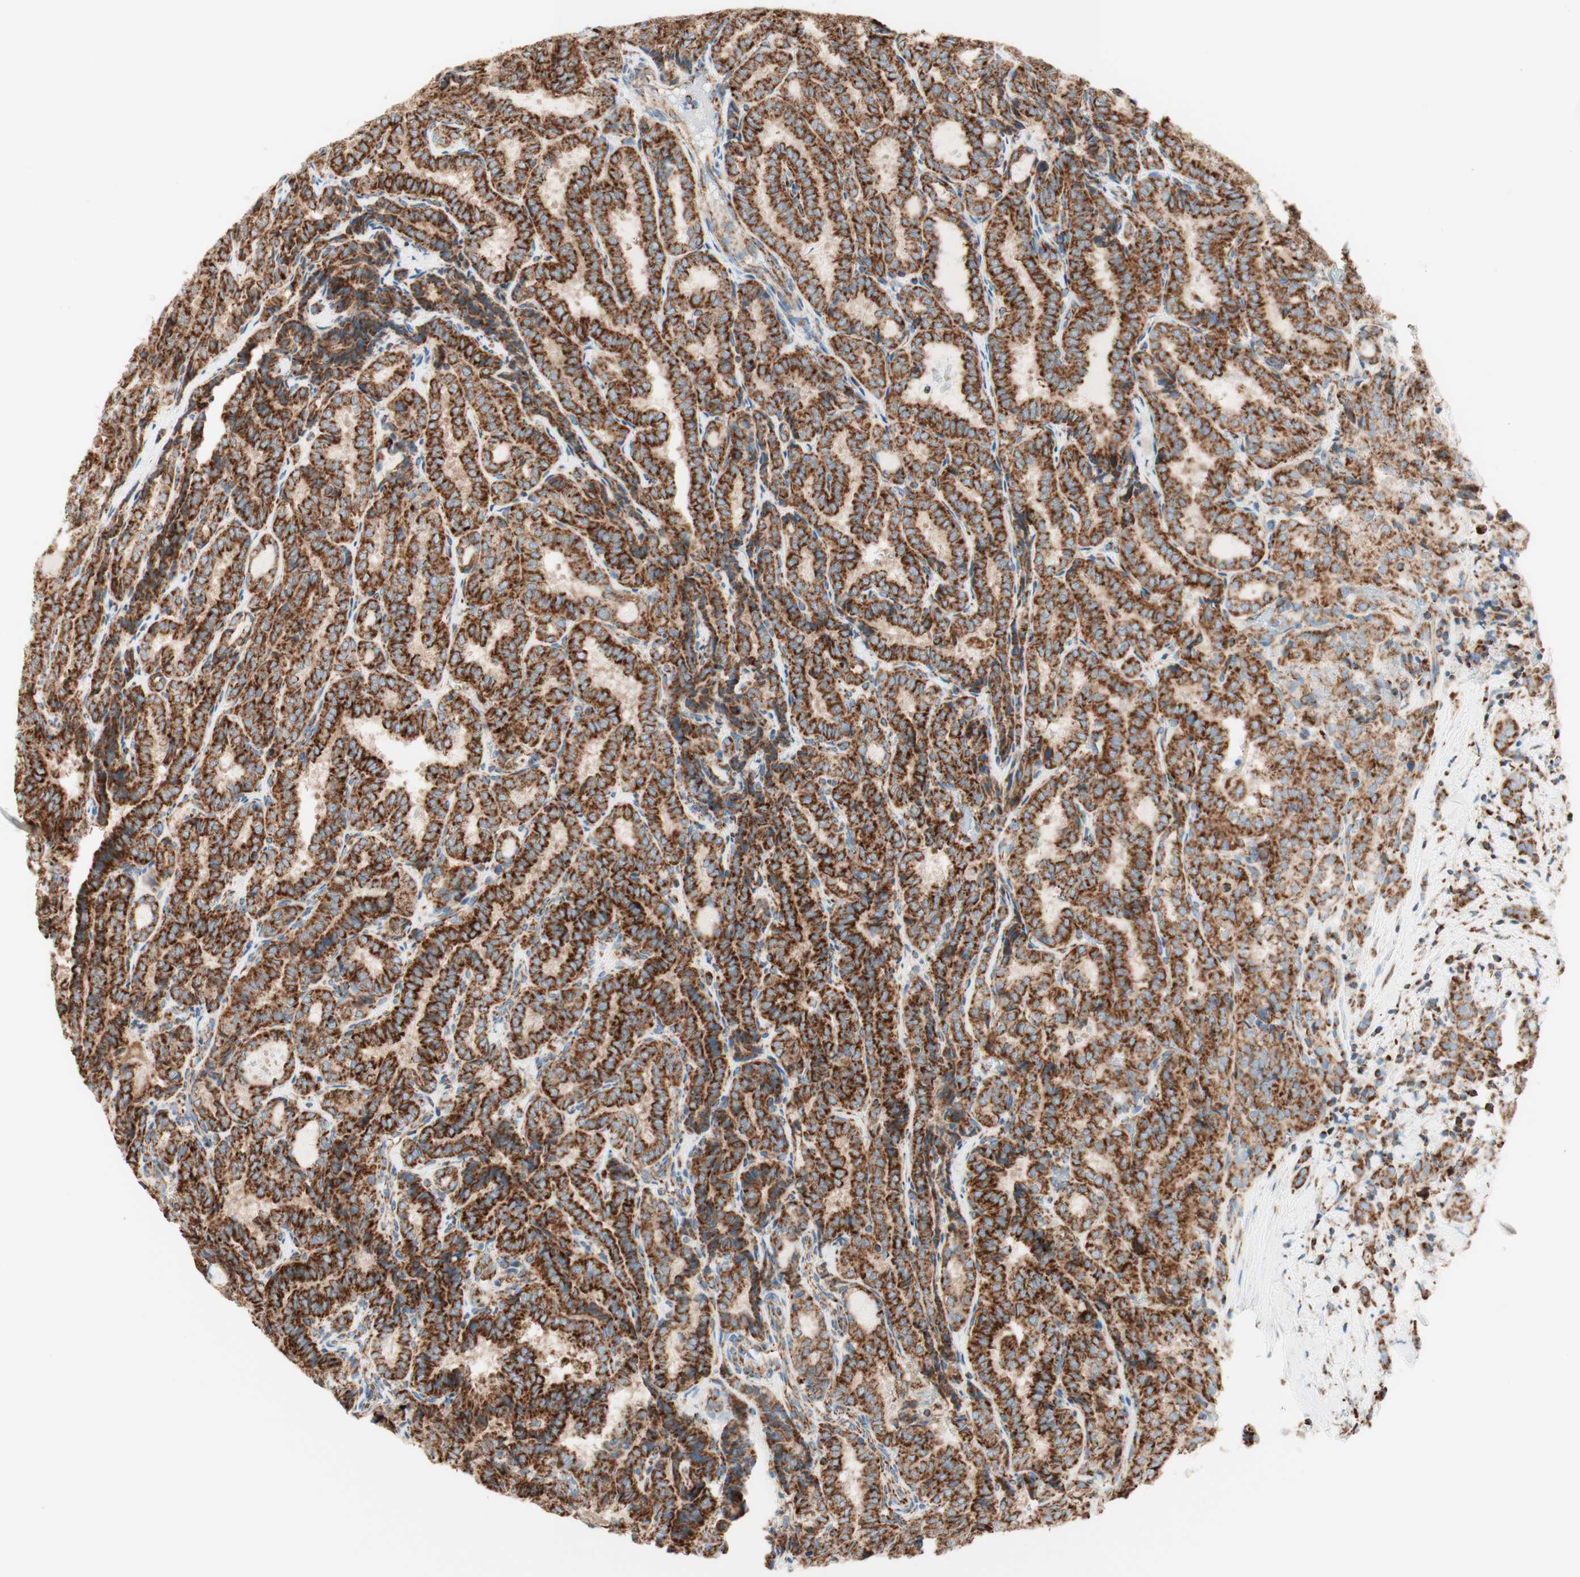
{"staining": {"intensity": "strong", "quantity": ">75%", "location": "cytoplasmic/membranous"}, "tissue": "thyroid cancer", "cell_type": "Tumor cells", "image_type": "cancer", "snomed": [{"axis": "morphology", "description": "Normal tissue, NOS"}, {"axis": "morphology", "description": "Papillary adenocarcinoma, NOS"}, {"axis": "topography", "description": "Thyroid gland"}], "caption": "A histopathology image showing strong cytoplasmic/membranous staining in about >75% of tumor cells in papillary adenocarcinoma (thyroid), as visualized by brown immunohistochemical staining.", "gene": "TOMM20", "patient": {"sex": "female", "age": 30}}